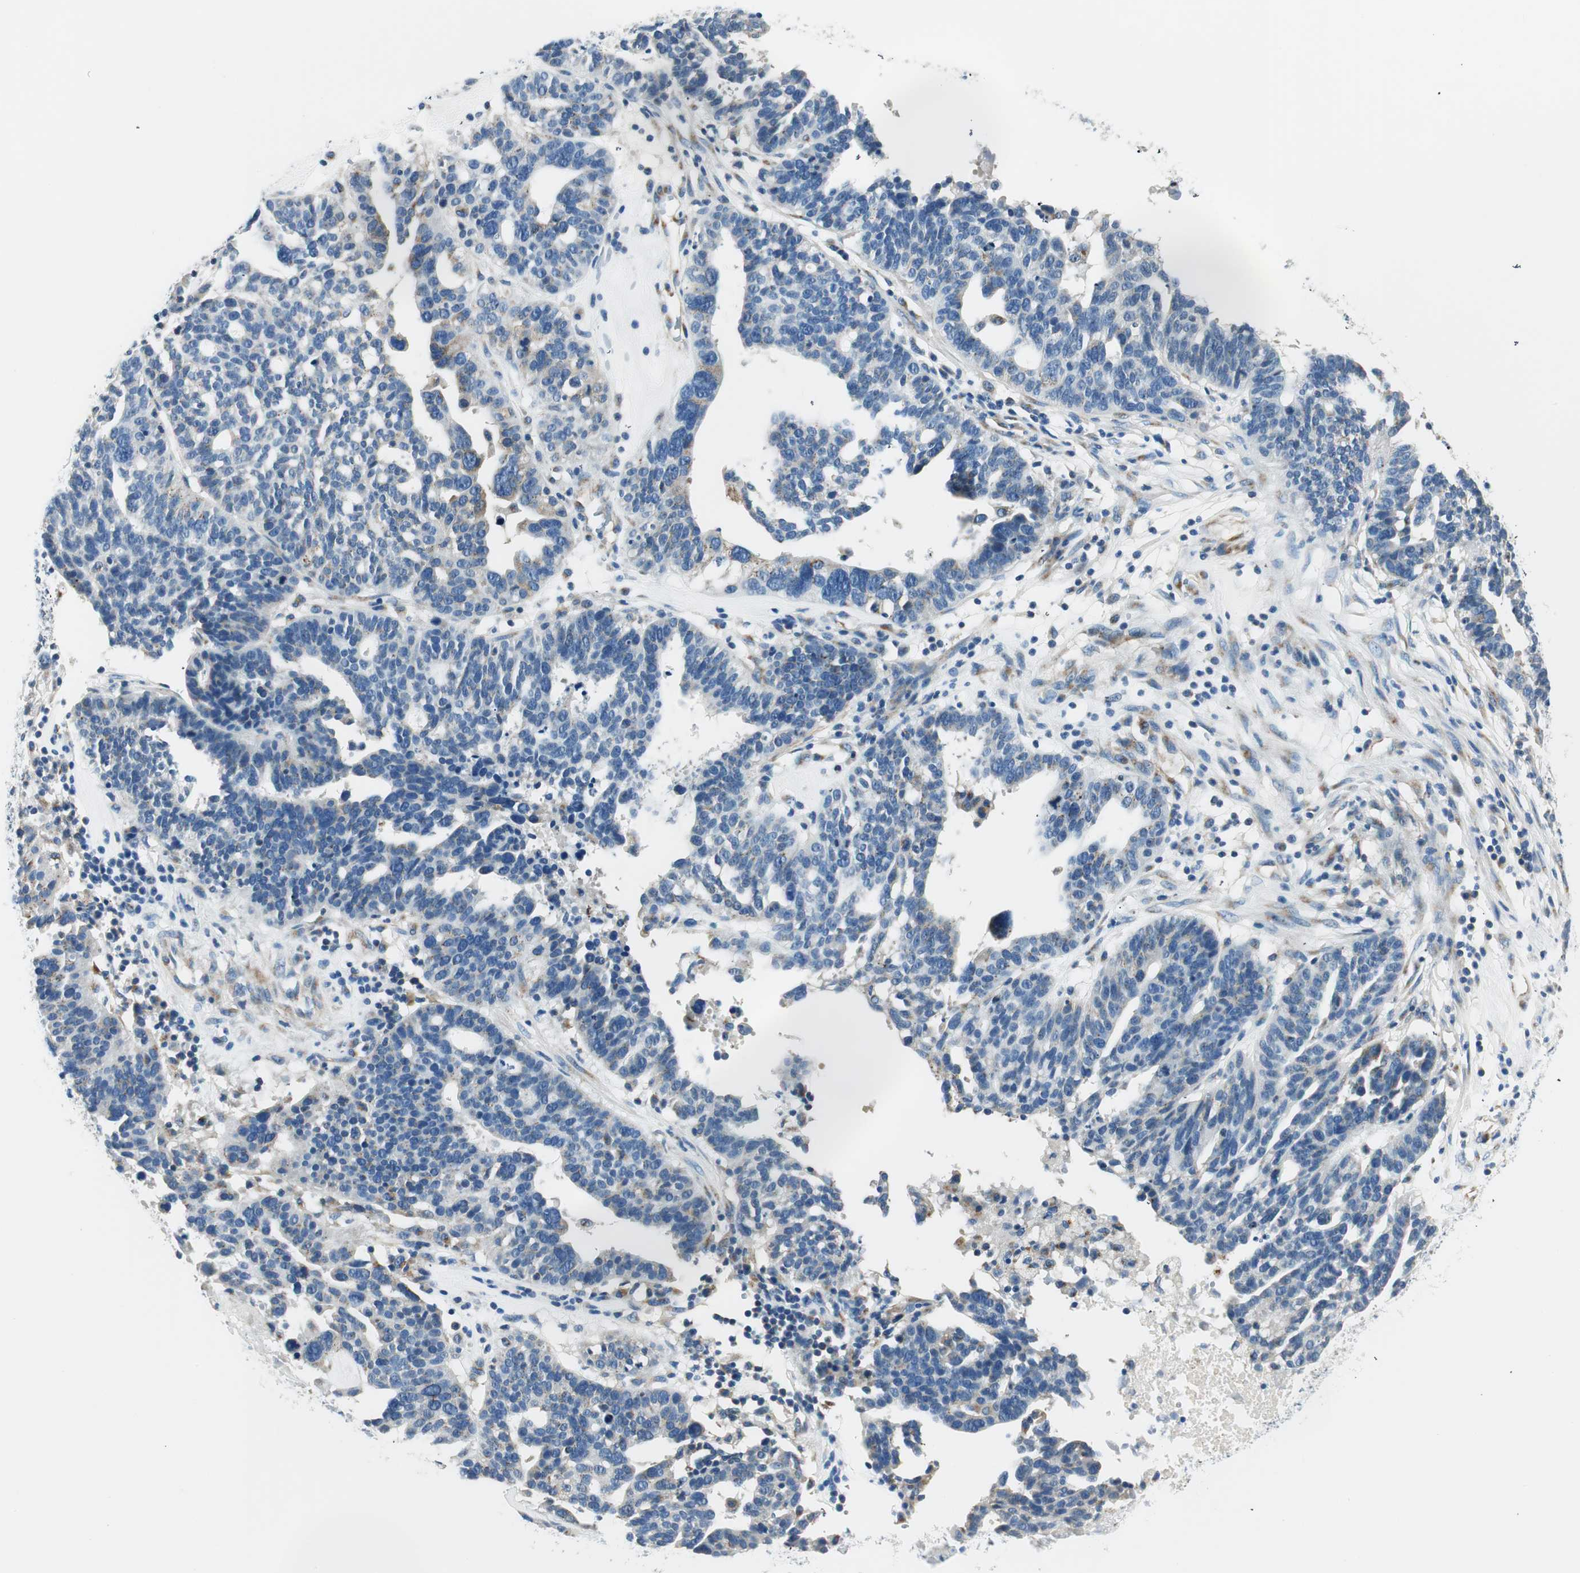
{"staining": {"intensity": "negative", "quantity": "none", "location": "none"}, "tissue": "ovarian cancer", "cell_type": "Tumor cells", "image_type": "cancer", "snomed": [{"axis": "morphology", "description": "Cystadenocarcinoma, serous, NOS"}, {"axis": "topography", "description": "Ovary"}], "caption": "The image displays no significant expression in tumor cells of ovarian cancer (serous cystadenocarcinoma).", "gene": "TMF1", "patient": {"sex": "female", "age": 59}}